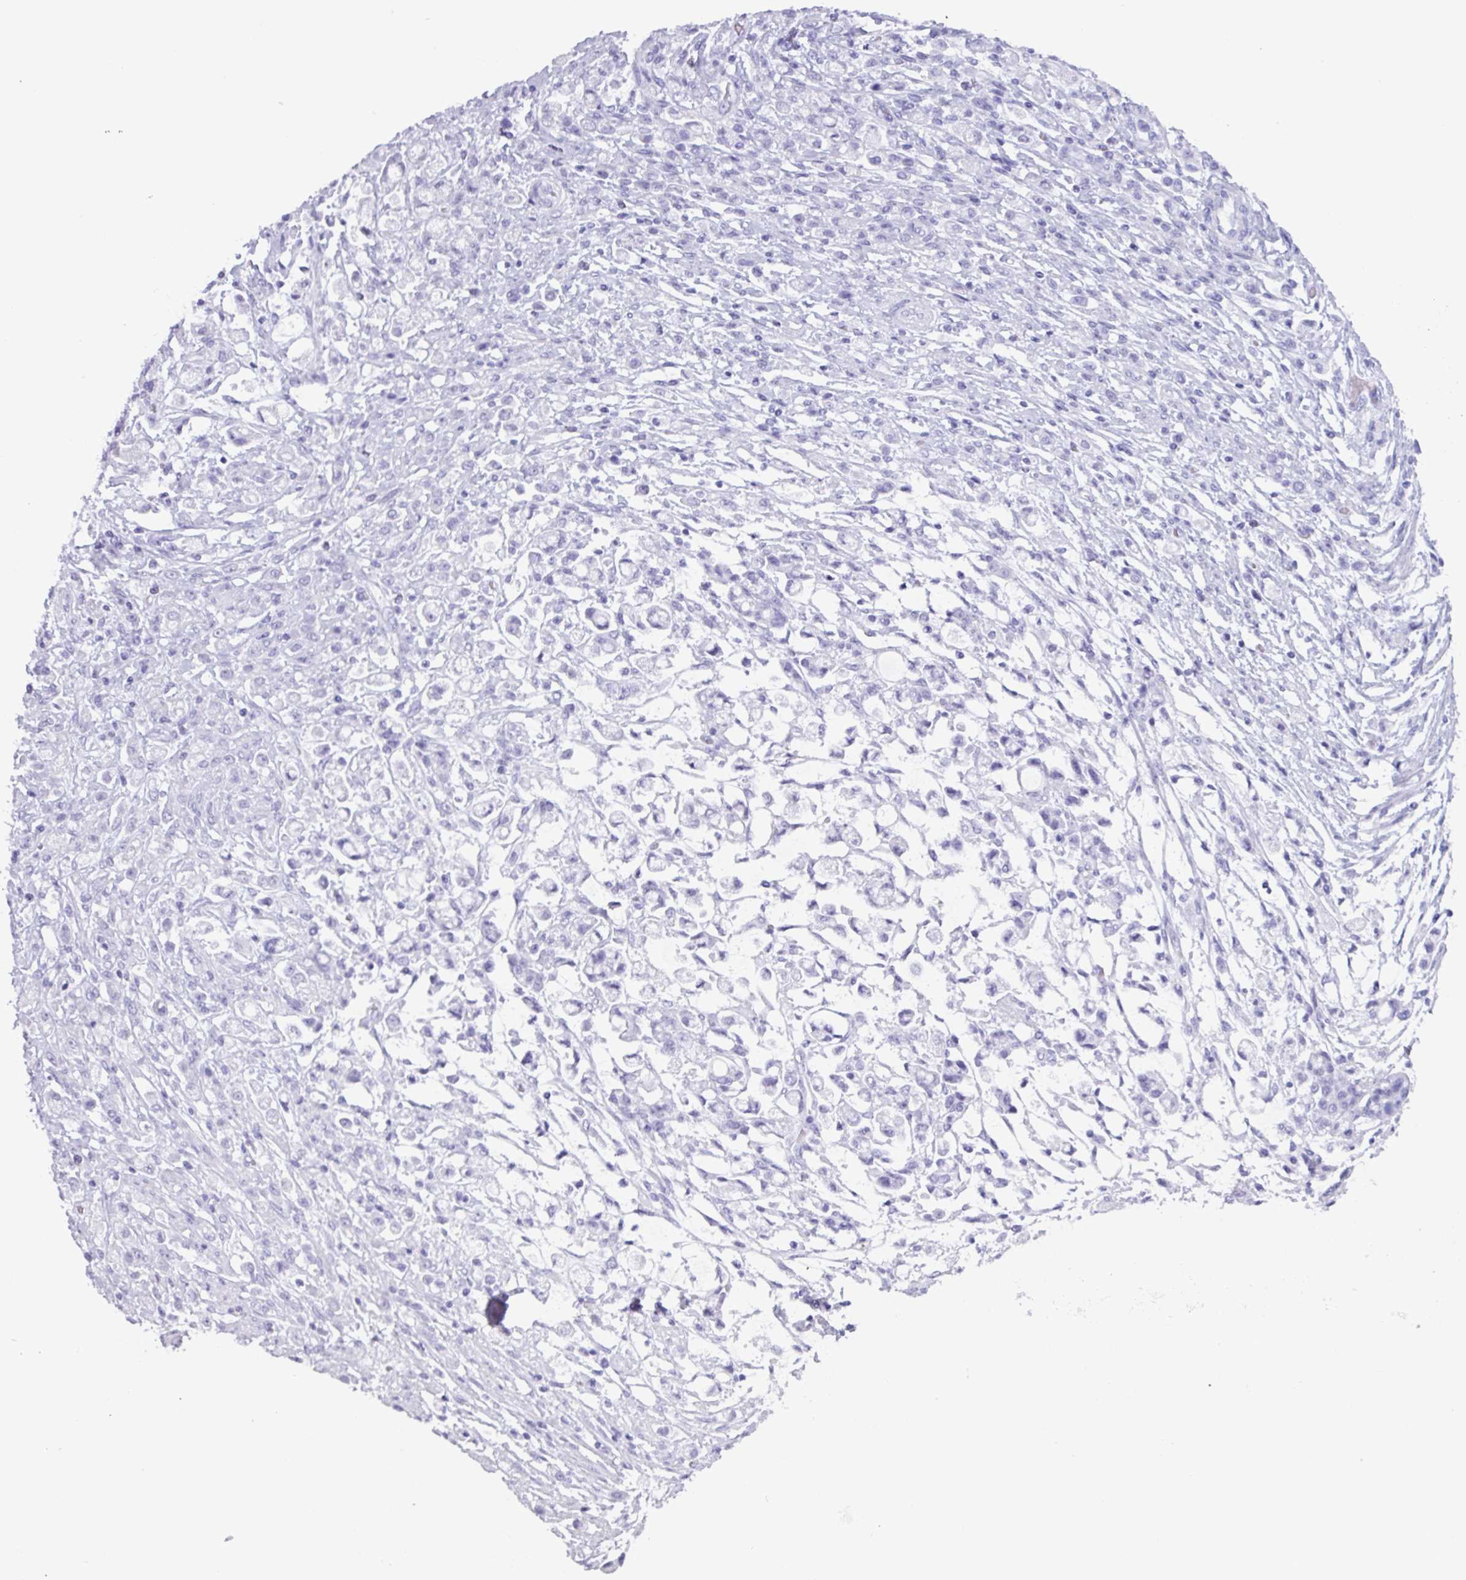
{"staining": {"intensity": "negative", "quantity": "none", "location": "none"}, "tissue": "stomach cancer", "cell_type": "Tumor cells", "image_type": "cancer", "snomed": [{"axis": "morphology", "description": "Adenocarcinoma, NOS"}, {"axis": "topography", "description": "Stomach"}], "caption": "The IHC image has no significant expression in tumor cells of adenocarcinoma (stomach) tissue.", "gene": "CAMK1", "patient": {"sex": "female", "age": 60}}